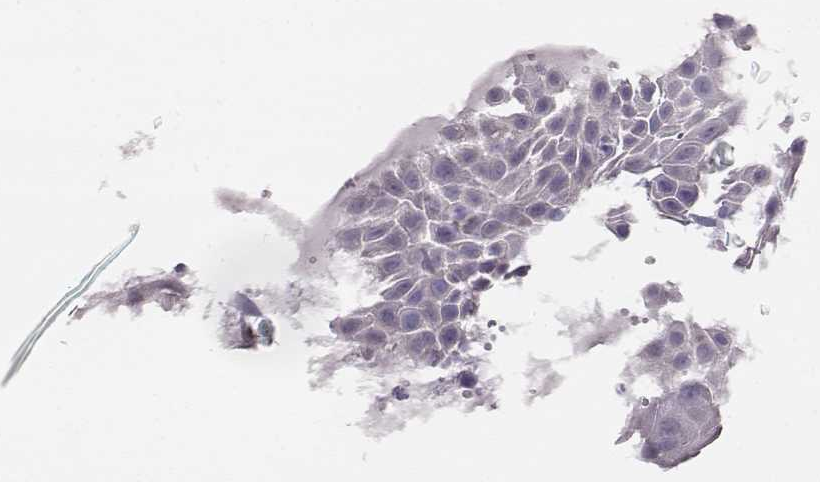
{"staining": {"intensity": "negative", "quantity": "none", "location": "none"}, "tissue": "cervical cancer", "cell_type": "Tumor cells", "image_type": "cancer", "snomed": [{"axis": "morphology", "description": "Squamous cell carcinoma, NOS"}, {"axis": "topography", "description": "Cervix"}], "caption": "IHC micrograph of human cervical cancer stained for a protein (brown), which exhibits no expression in tumor cells. (Stains: DAB immunohistochemistry with hematoxylin counter stain, Microscopy: brightfield microscopy at high magnification).", "gene": "GLIPR1L2", "patient": {"sex": "female", "age": 53}}